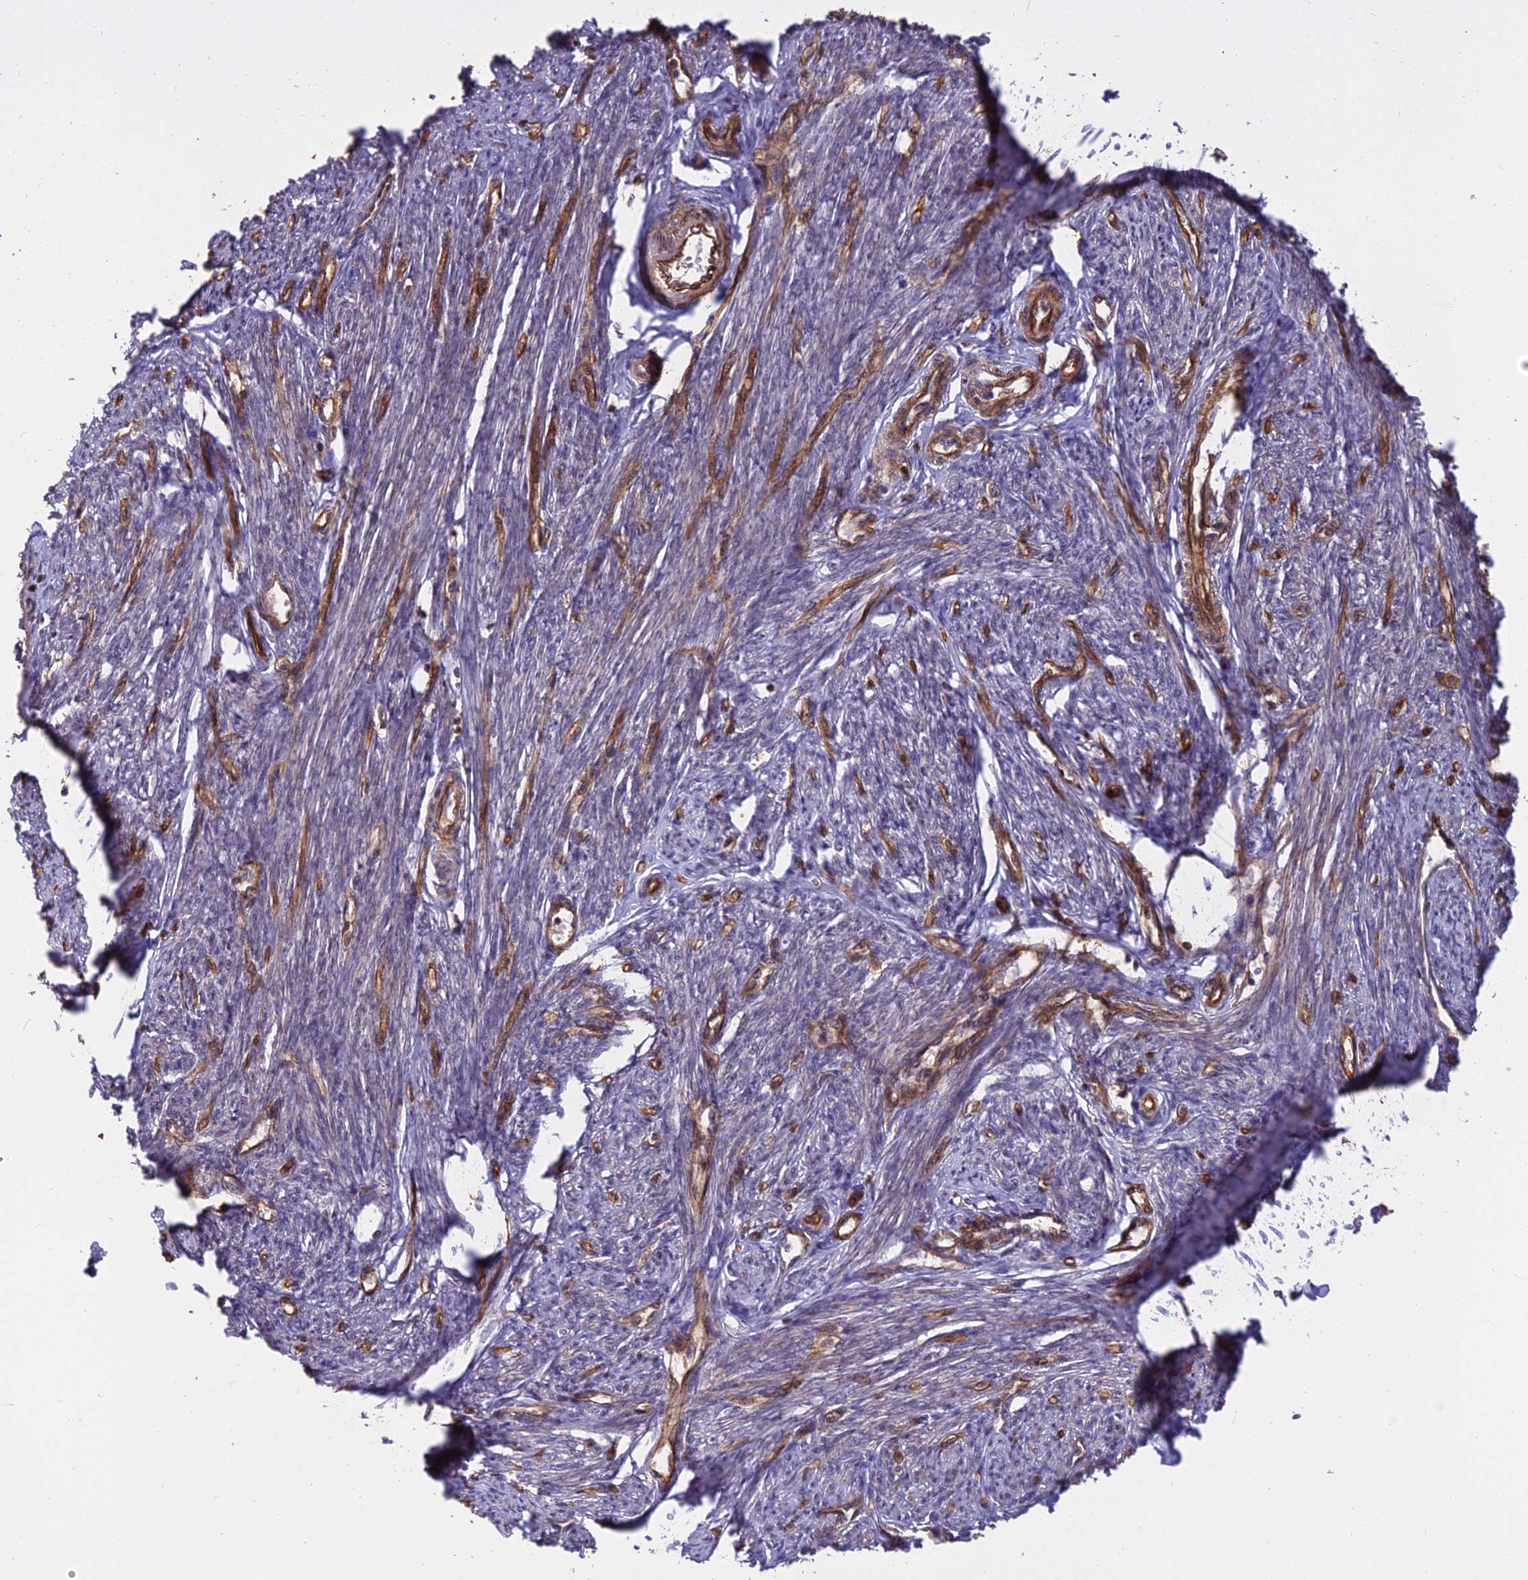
{"staining": {"intensity": "strong", "quantity": "25%-75%", "location": "cytoplasmic/membranous"}, "tissue": "smooth muscle", "cell_type": "Smooth muscle cells", "image_type": "normal", "snomed": [{"axis": "morphology", "description": "Normal tissue, NOS"}, {"axis": "topography", "description": "Smooth muscle"}, {"axis": "topography", "description": "Uterus"}], "caption": "Strong cytoplasmic/membranous expression is present in approximately 25%-75% of smooth muscle cells in benign smooth muscle.", "gene": "TCEA3", "patient": {"sex": "female", "age": 59}}